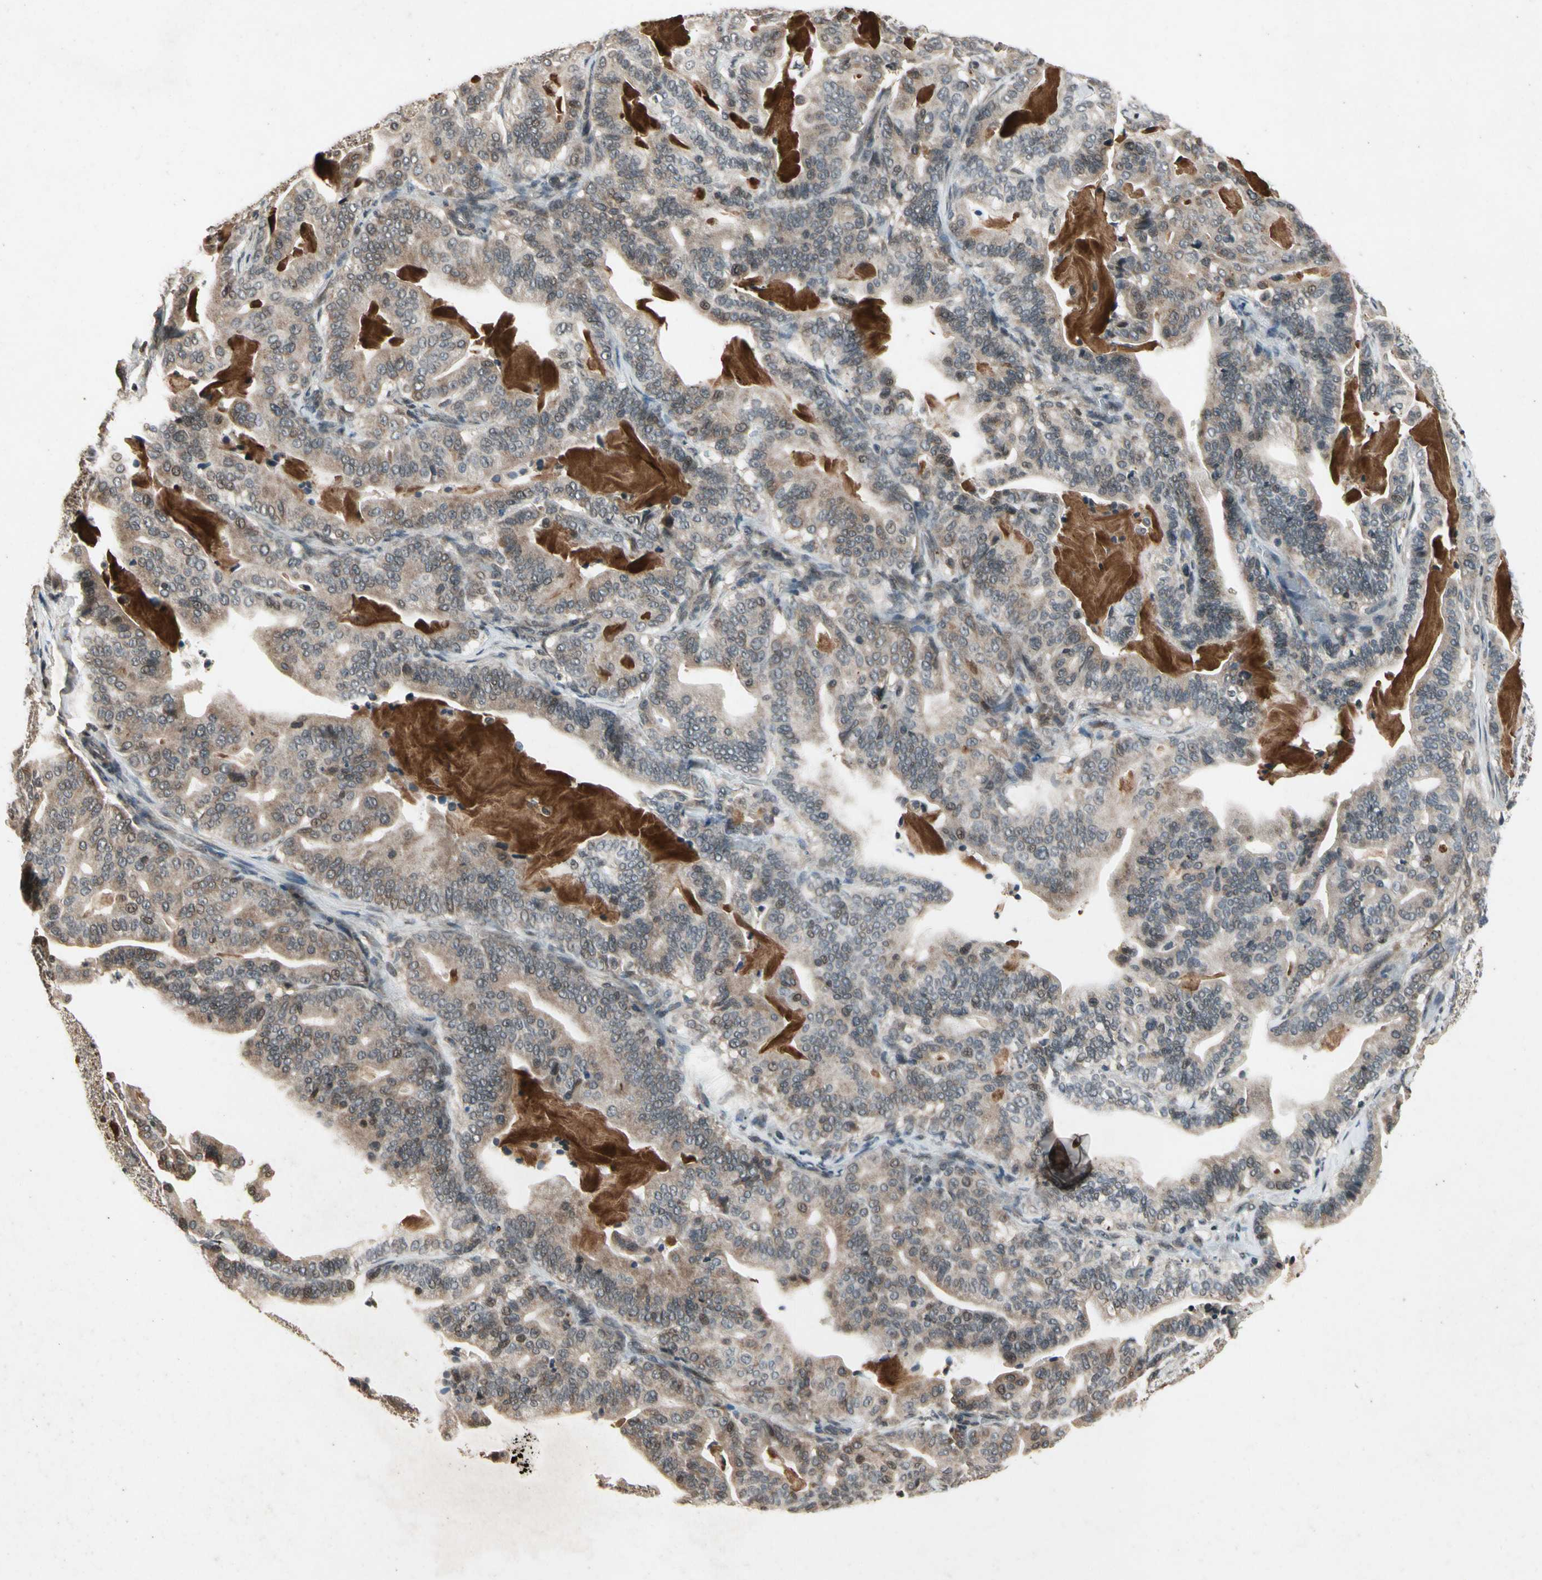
{"staining": {"intensity": "moderate", "quantity": ">75%", "location": "cytoplasmic/membranous,nuclear"}, "tissue": "pancreatic cancer", "cell_type": "Tumor cells", "image_type": "cancer", "snomed": [{"axis": "morphology", "description": "Adenocarcinoma, NOS"}, {"axis": "topography", "description": "Pancreas"}], "caption": "Pancreatic cancer (adenocarcinoma) stained with DAB immunohistochemistry reveals medium levels of moderate cytoplasmic/membranous and nuclear positivity in about >75% of tumor cells. (DAB (3,3'-diaminobenzidine) IHC with brightfield microscopy, high magnification).", "gene": "DPY19L3", "patient": {"sex": "male", "age": 63}}